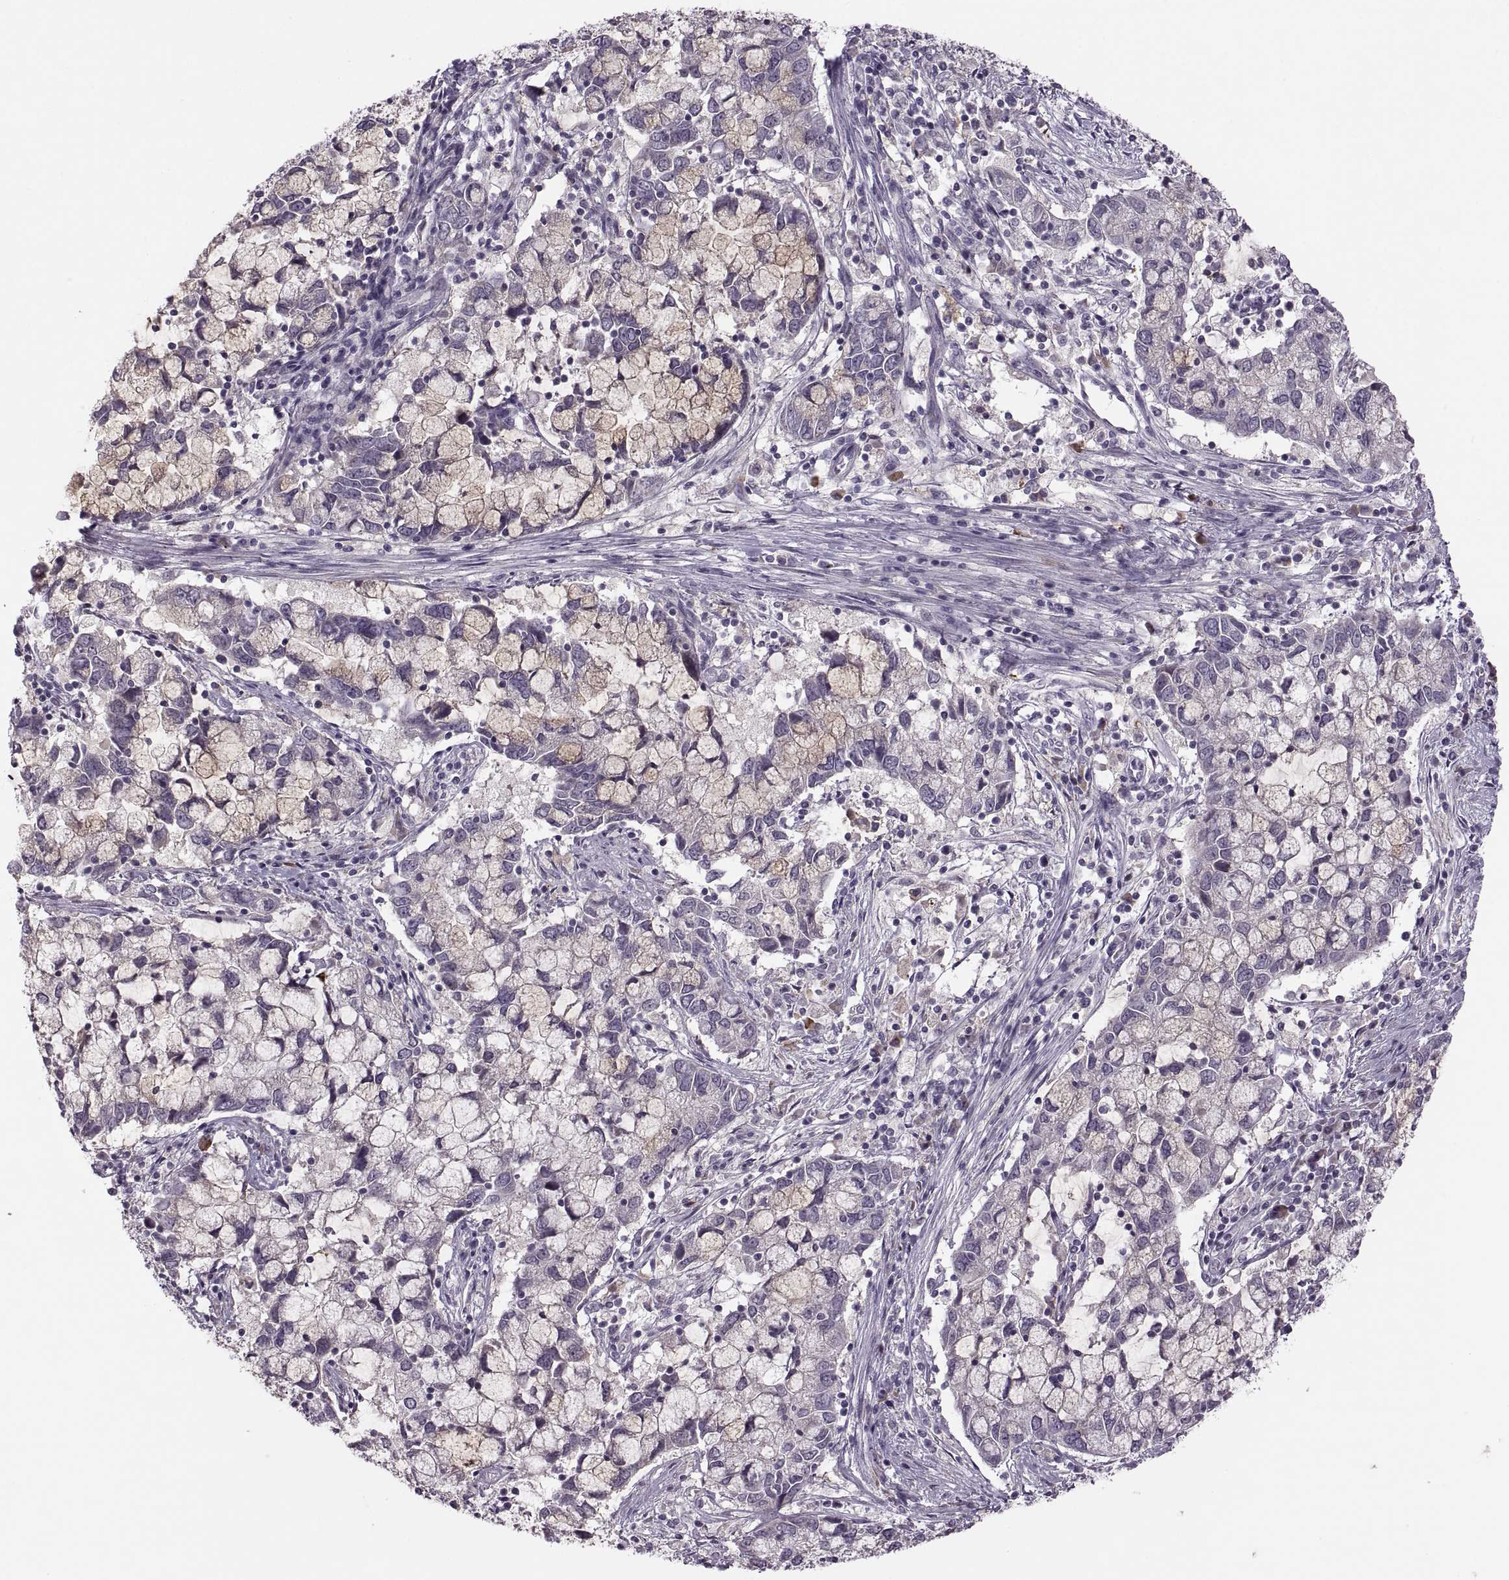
{"staining": {"intensity": "negative", "quantity": "none", "location": "none"}, "tissue": "cervical cancer", "cell_type": "Tumor cells", "image_type": "cancer", "snomed": [{"axis": "morphology", "description": "Adenocarcinoma, NOS"}, {"axis": "topography", "description": "Cervix"}], "caption": "The image demonstrates no staining of tumor cells in adenocarcinoma (cervical).", "gene": "H2AP", "patient": {"sex": "female", "age": 40}}